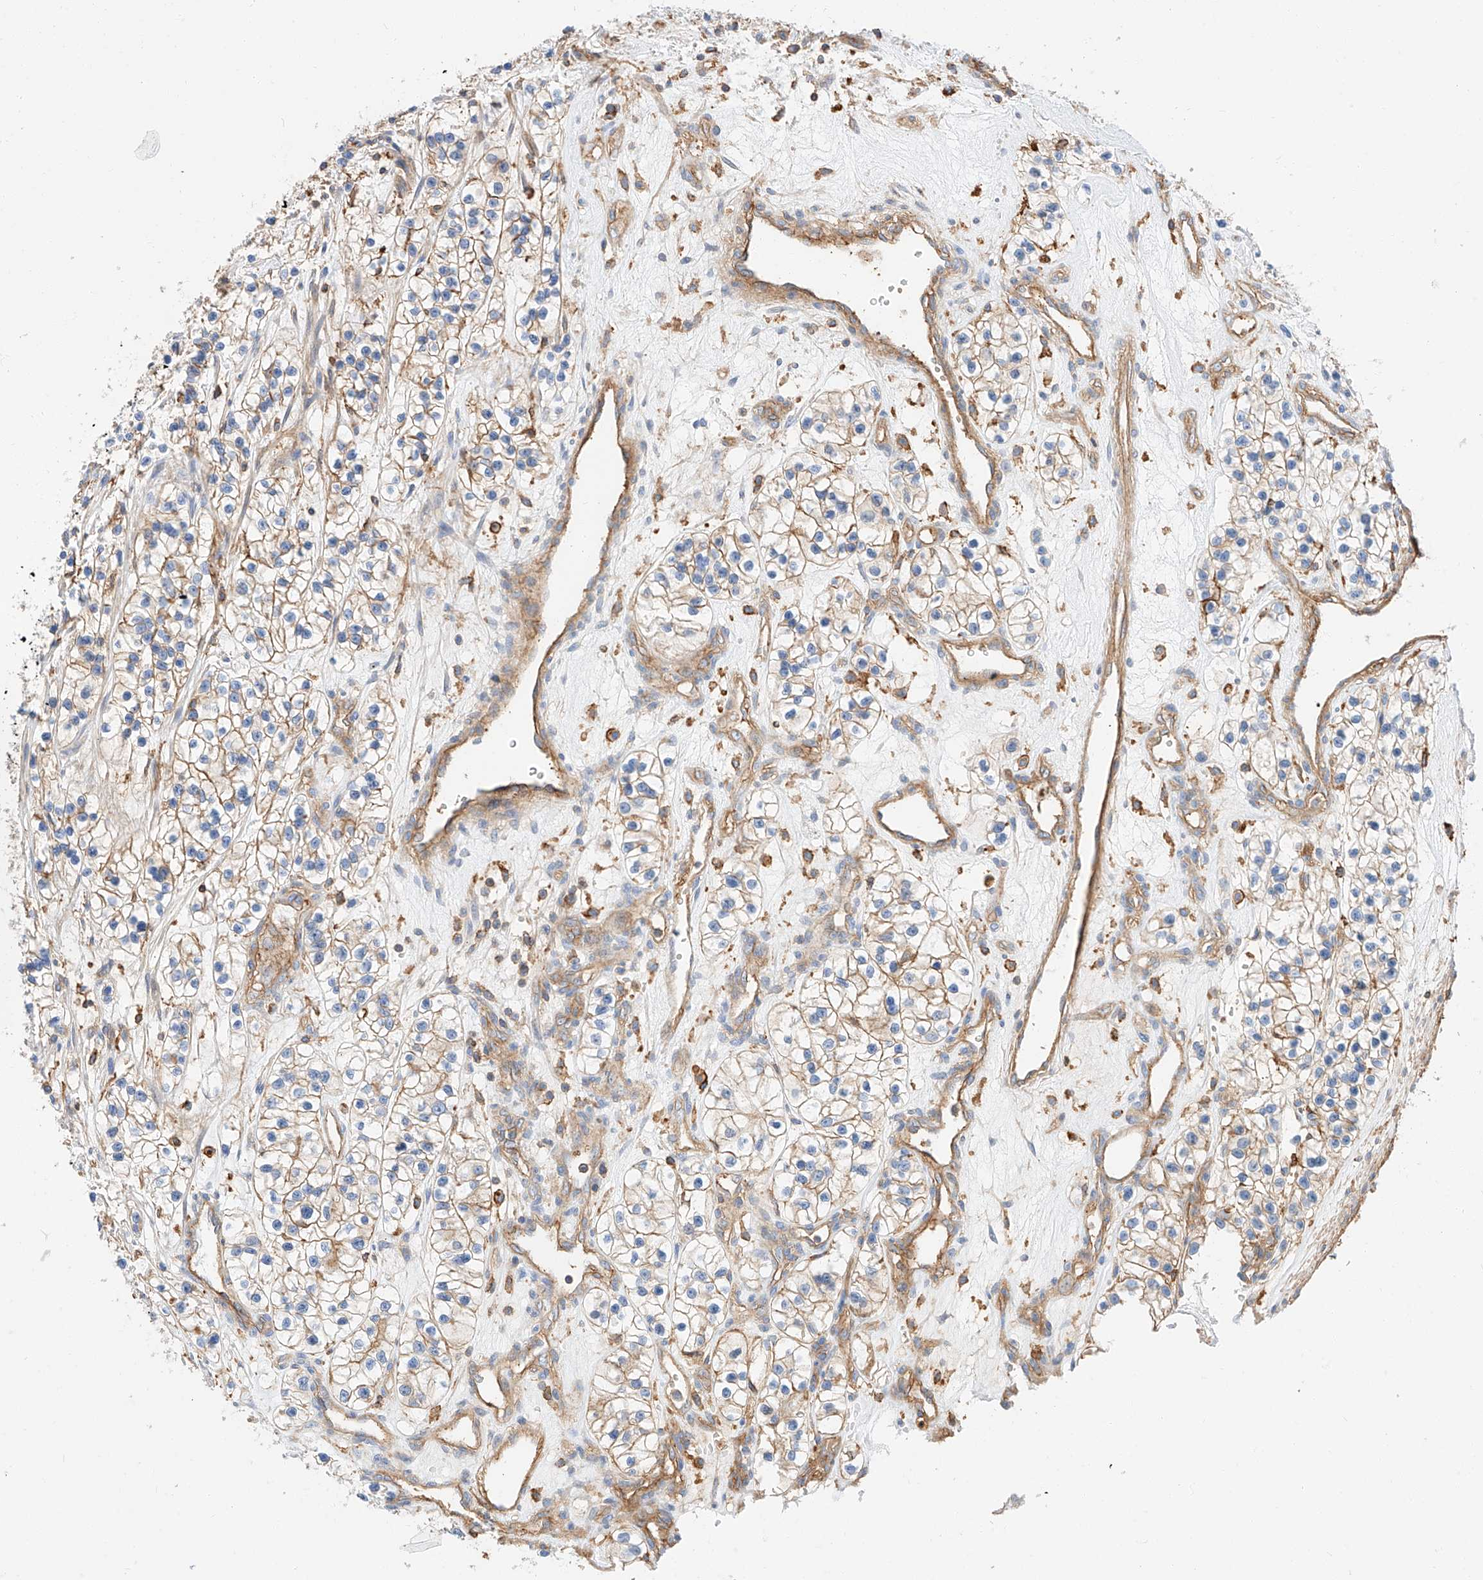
{"staining": {"intensity": "weak", "quantity": "25%-75%", "location": "cytoplasmic/membranous"}, "tissue": "renal cancer", "cell_type": "Tumor cells", "image_type": "cancer", "snomed": [{"axis": "morphology", "description": "Adenocarcinoma, NOS"}, {"axis": "topography", "description": "Kidney"}], "caption": "A brown stain highlights weak cytoplasmic/membranous positivity of a protein in renal adenocarcinoma tumor cells.", "gene": "HAUS4", "patient": {"sex": "female", "age": 57}}